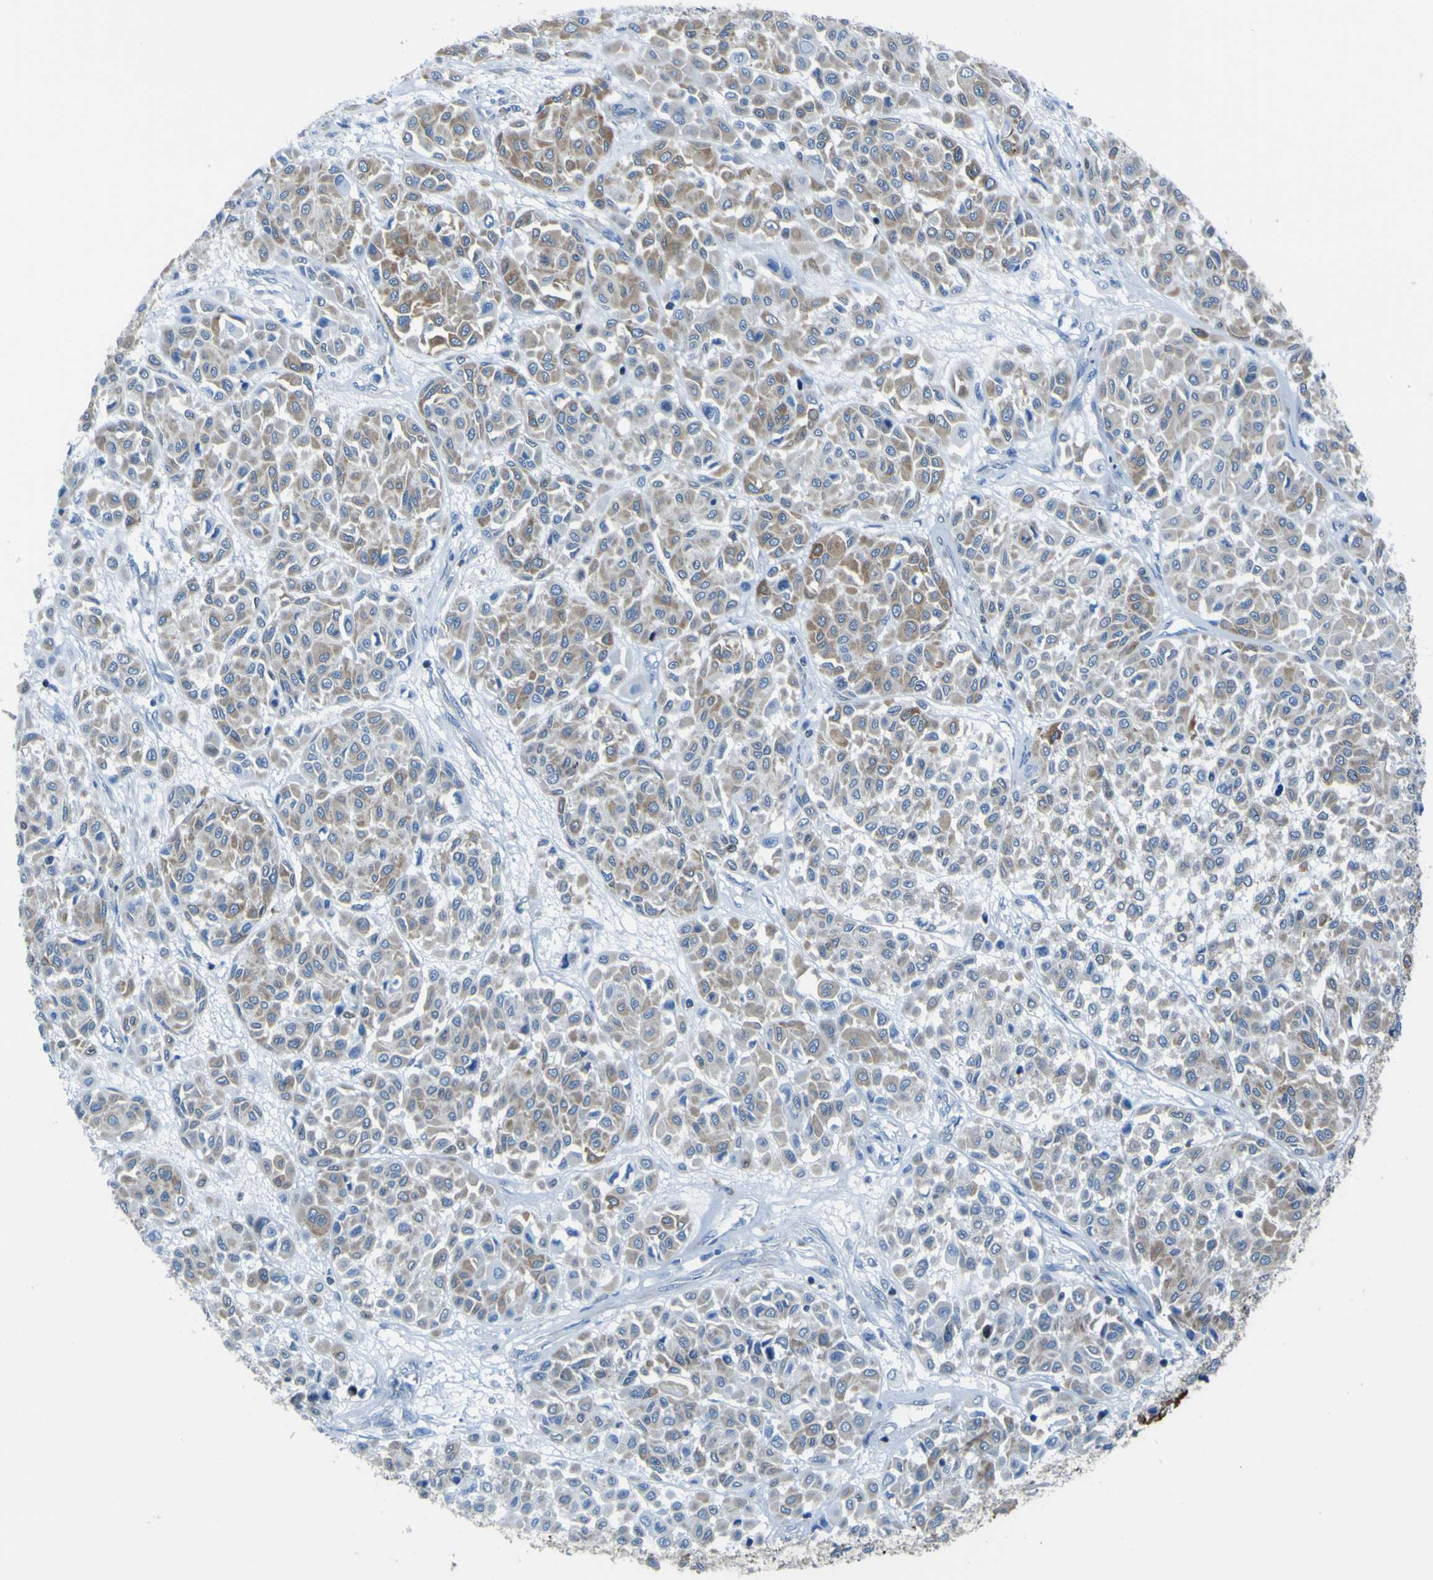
{"staining": {"intensity": "moderate", "quantity": ">75%", "location": "cytoplasmic/membranous"}, "tissue": "melanoma", "cell_type": "Tumor cells", "image_type": "cancer", "snomed": [{"axis": "morphology", "description": "Malignant melanoma, Metastatic site"}, {"axis": "topography", "description": "Soft tissue"}], "caption": "Immunohistochemical staining of human malignant melanoma (metastatic site) demonstrates medium levels of moderate cytoplasmic/membranous staining in about >75% of tumor cells.", "gene": "STIM1", "patient": {"sex": "male", "age": 41}}